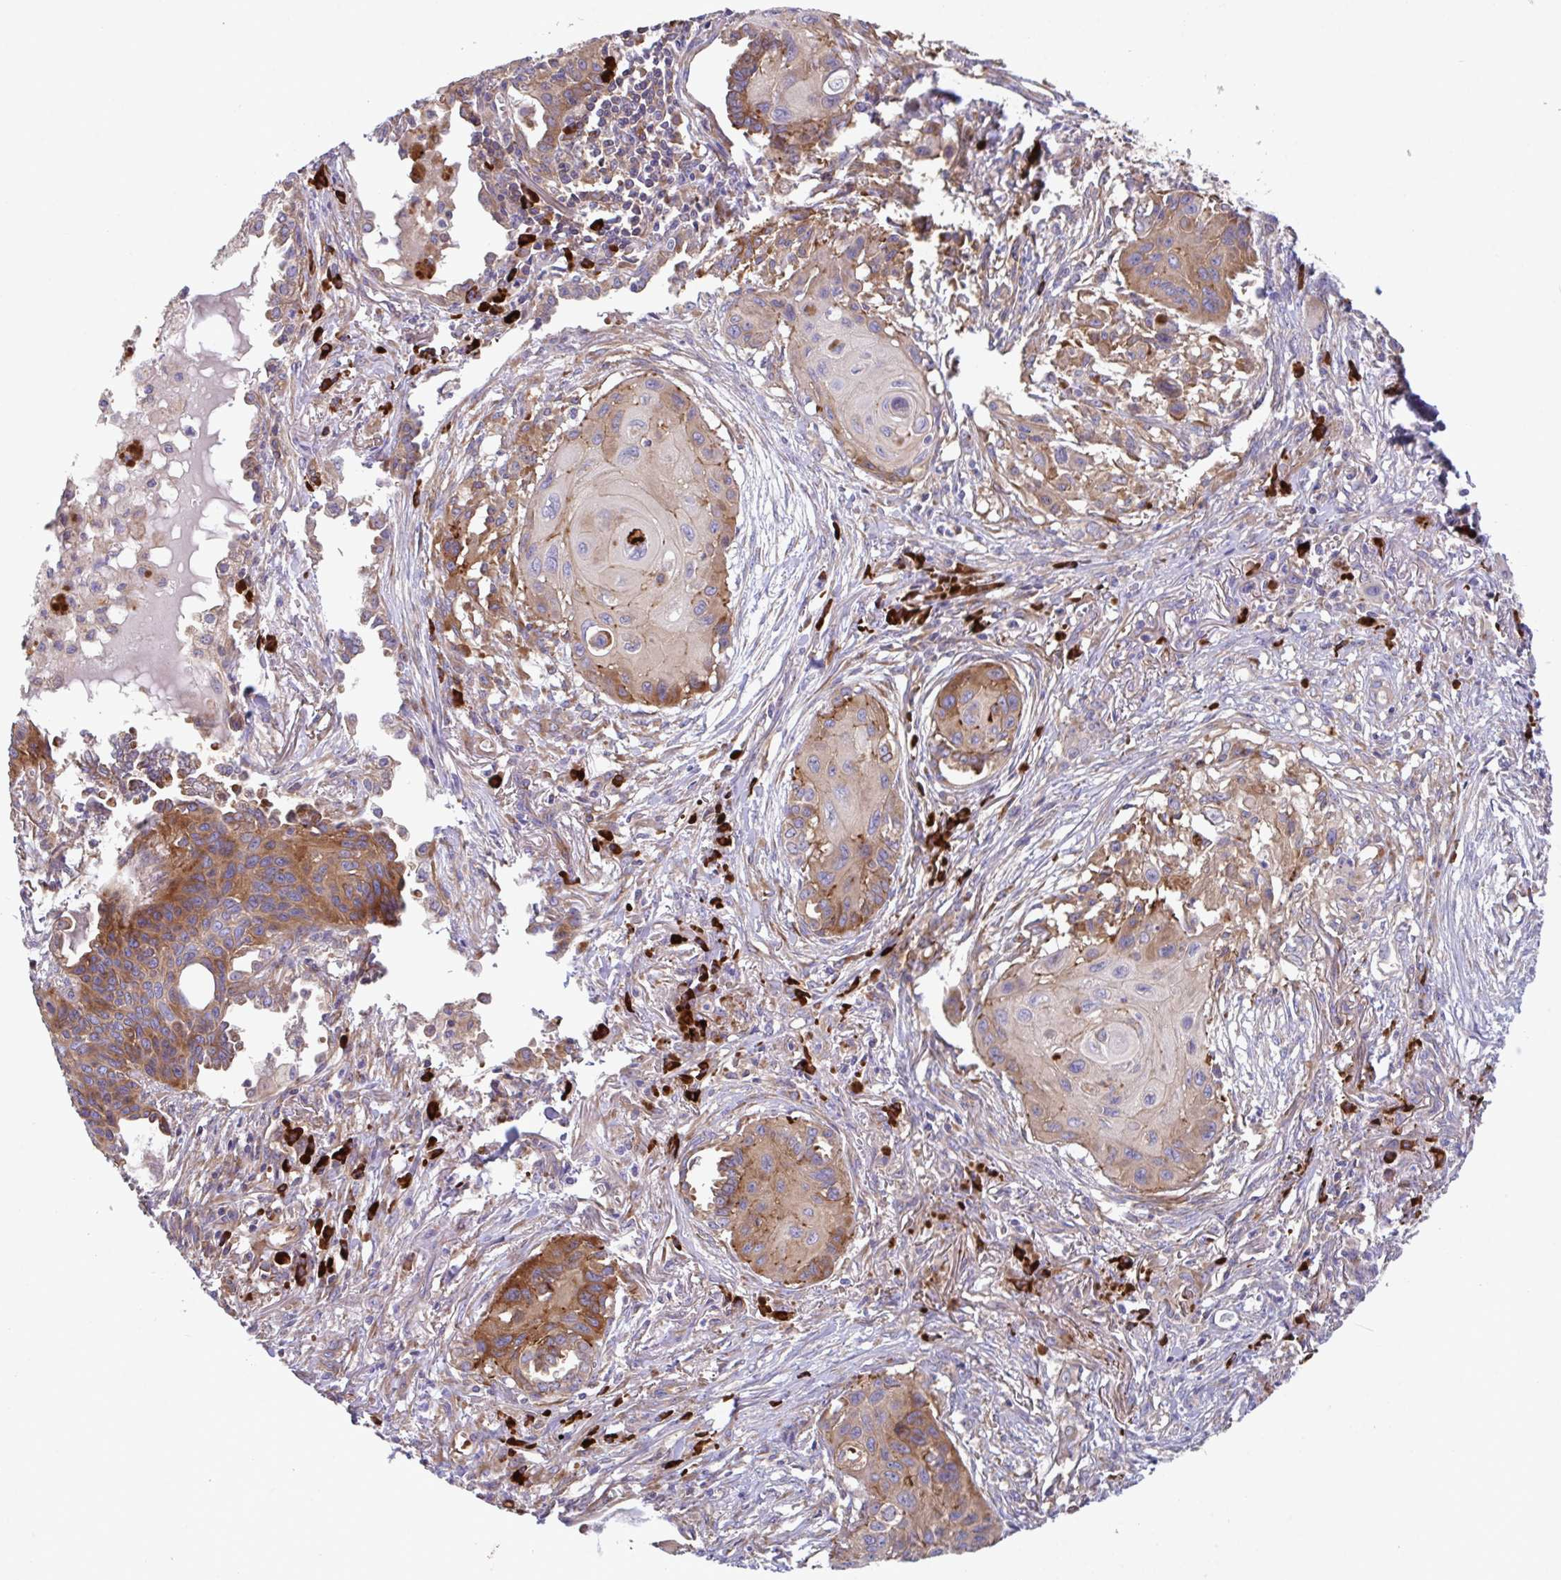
{"staining": {"intensity": "moderate", "quantity": "25%-75%", "location": "cytoplasmic/membranous"}, "tissue": "lung cancer", "cell_type": "Tumor cells", "image_type": "cancer", "snomed": [{"axis": "morphology", "description": "Squamous cell carcinoma, NOS"}, {"axis": "topography", "description": "Lung"}], "caption": "High-magnification brightfield microscopy of lung cancer (squamous cell carcinoma) stained with DAB (brown) and counterstained with hematoxylin (blue). tumor cells exhibit moderate cytoplasmic/membranous staining is appreciated in about25%-75% of cells.", "gene": "YARS2", "patient": {"sex": "male", "age": 71}}